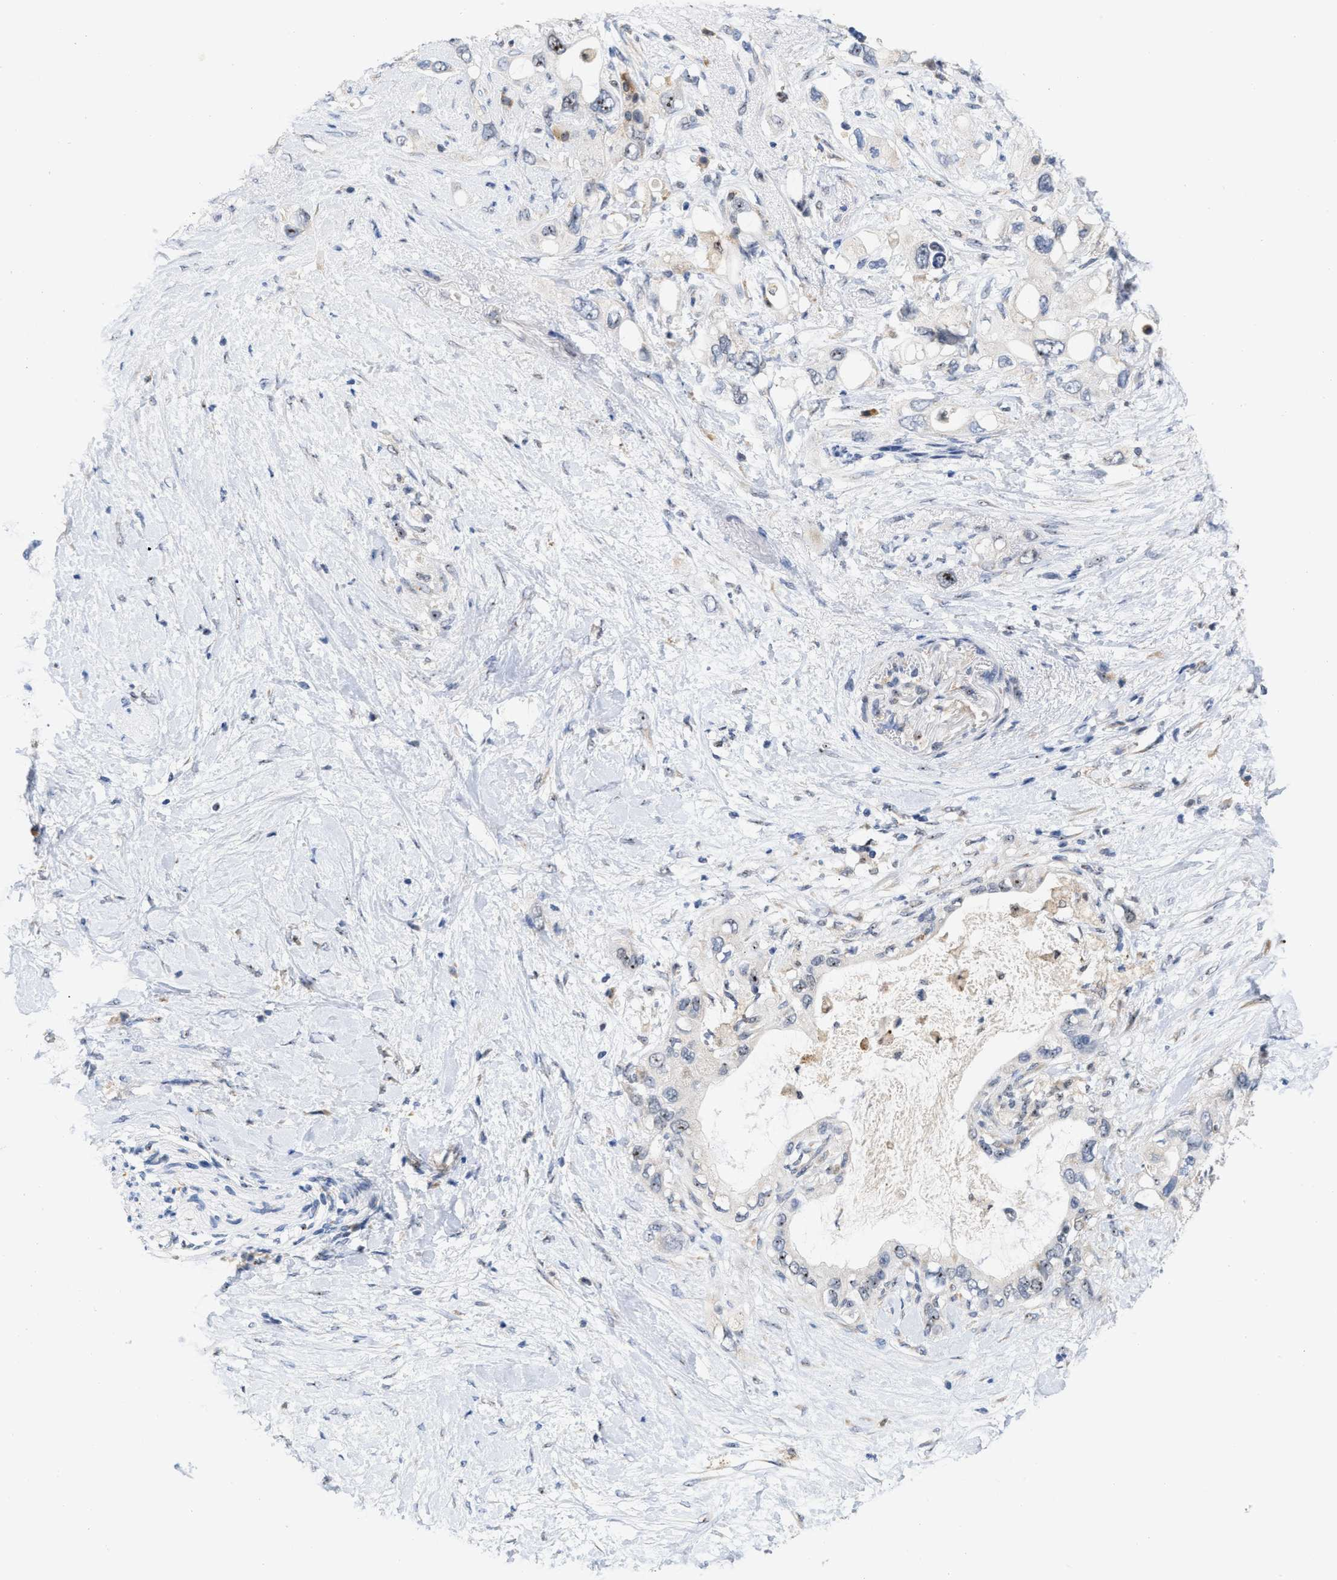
{"staining": {"intensity": "moderate", "quantity": "25%-75%", "location": "nuclear"}, "tissue": "pancreatic cancer", "cell_type": "Tumor cells", "image_type": "cancer", "snomed": [{"axis": "morphology", "description": "Adenocarcinoma, NOS"}, {"axis": "topography", "description": "Pancreas"}], "caption": "Immunohistochemistry micrograph of adenocarcinoma (pancreatic) stained for a protein (brown), which exhibits medium levels of moderate nuclear expression in approximately 25%-75% of tumor cells.", "gene": "ELAC2", "patient": {"sex": "female", "age": 56}}